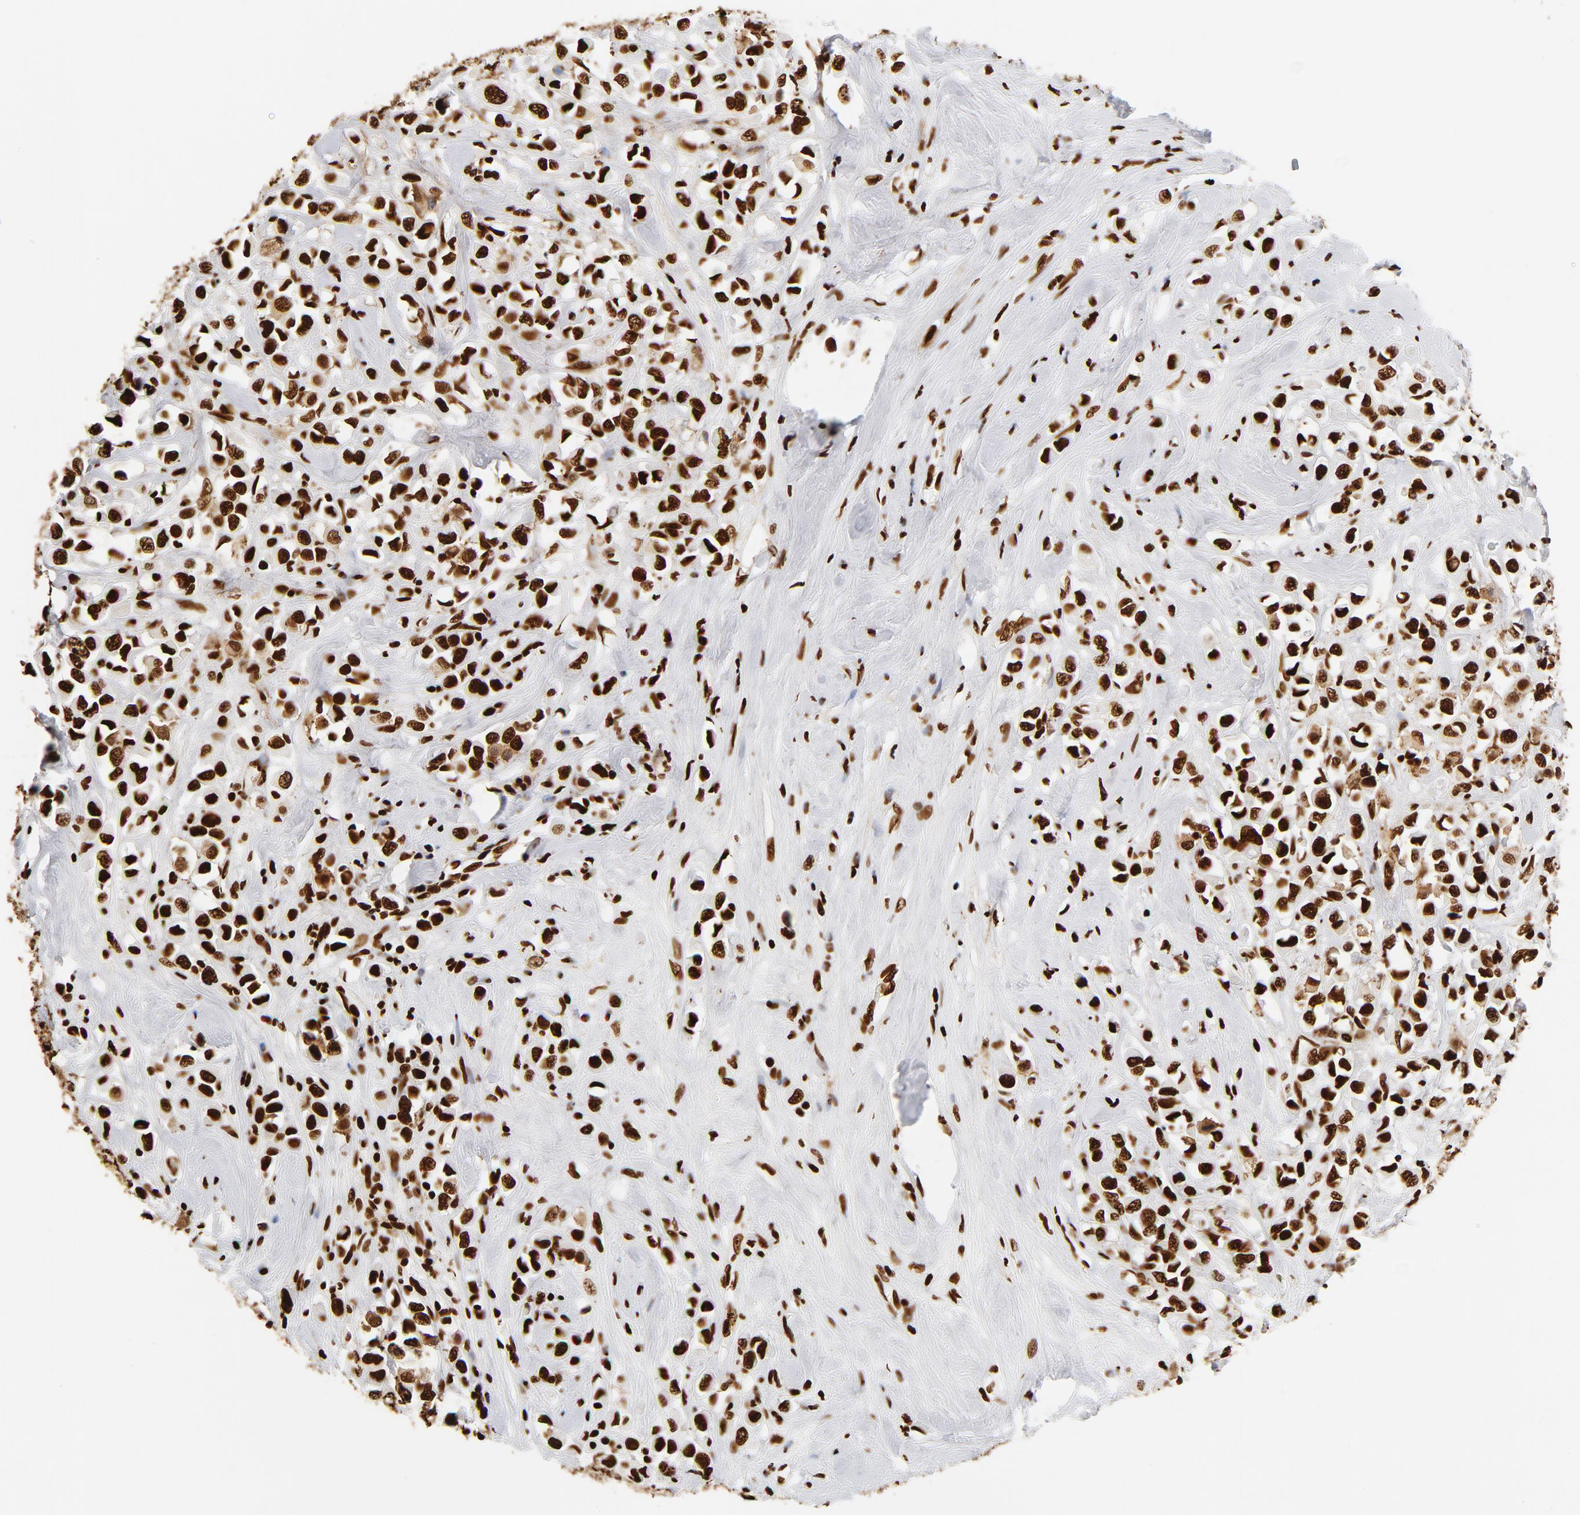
{"staining": {"intensity": "strong", "quantity": ">75%", "location": "nuclear"}, "tissue": "breast cancer", "cell_type": "Tumor cells", "image_type": "cancer", "snomed": [{"axis": "morphology", "description": "Duct carcinoma"}, {"axis": "topography", "description": "Breast"}], "caption": "The image exhibits immunohistochemical staining of breast intraductal carcinoma. There is strong nuclear staining is present in about >75% of tumor cells.", "gene": "XRCC6", "patient": {"sex": "female", "age": 61}}